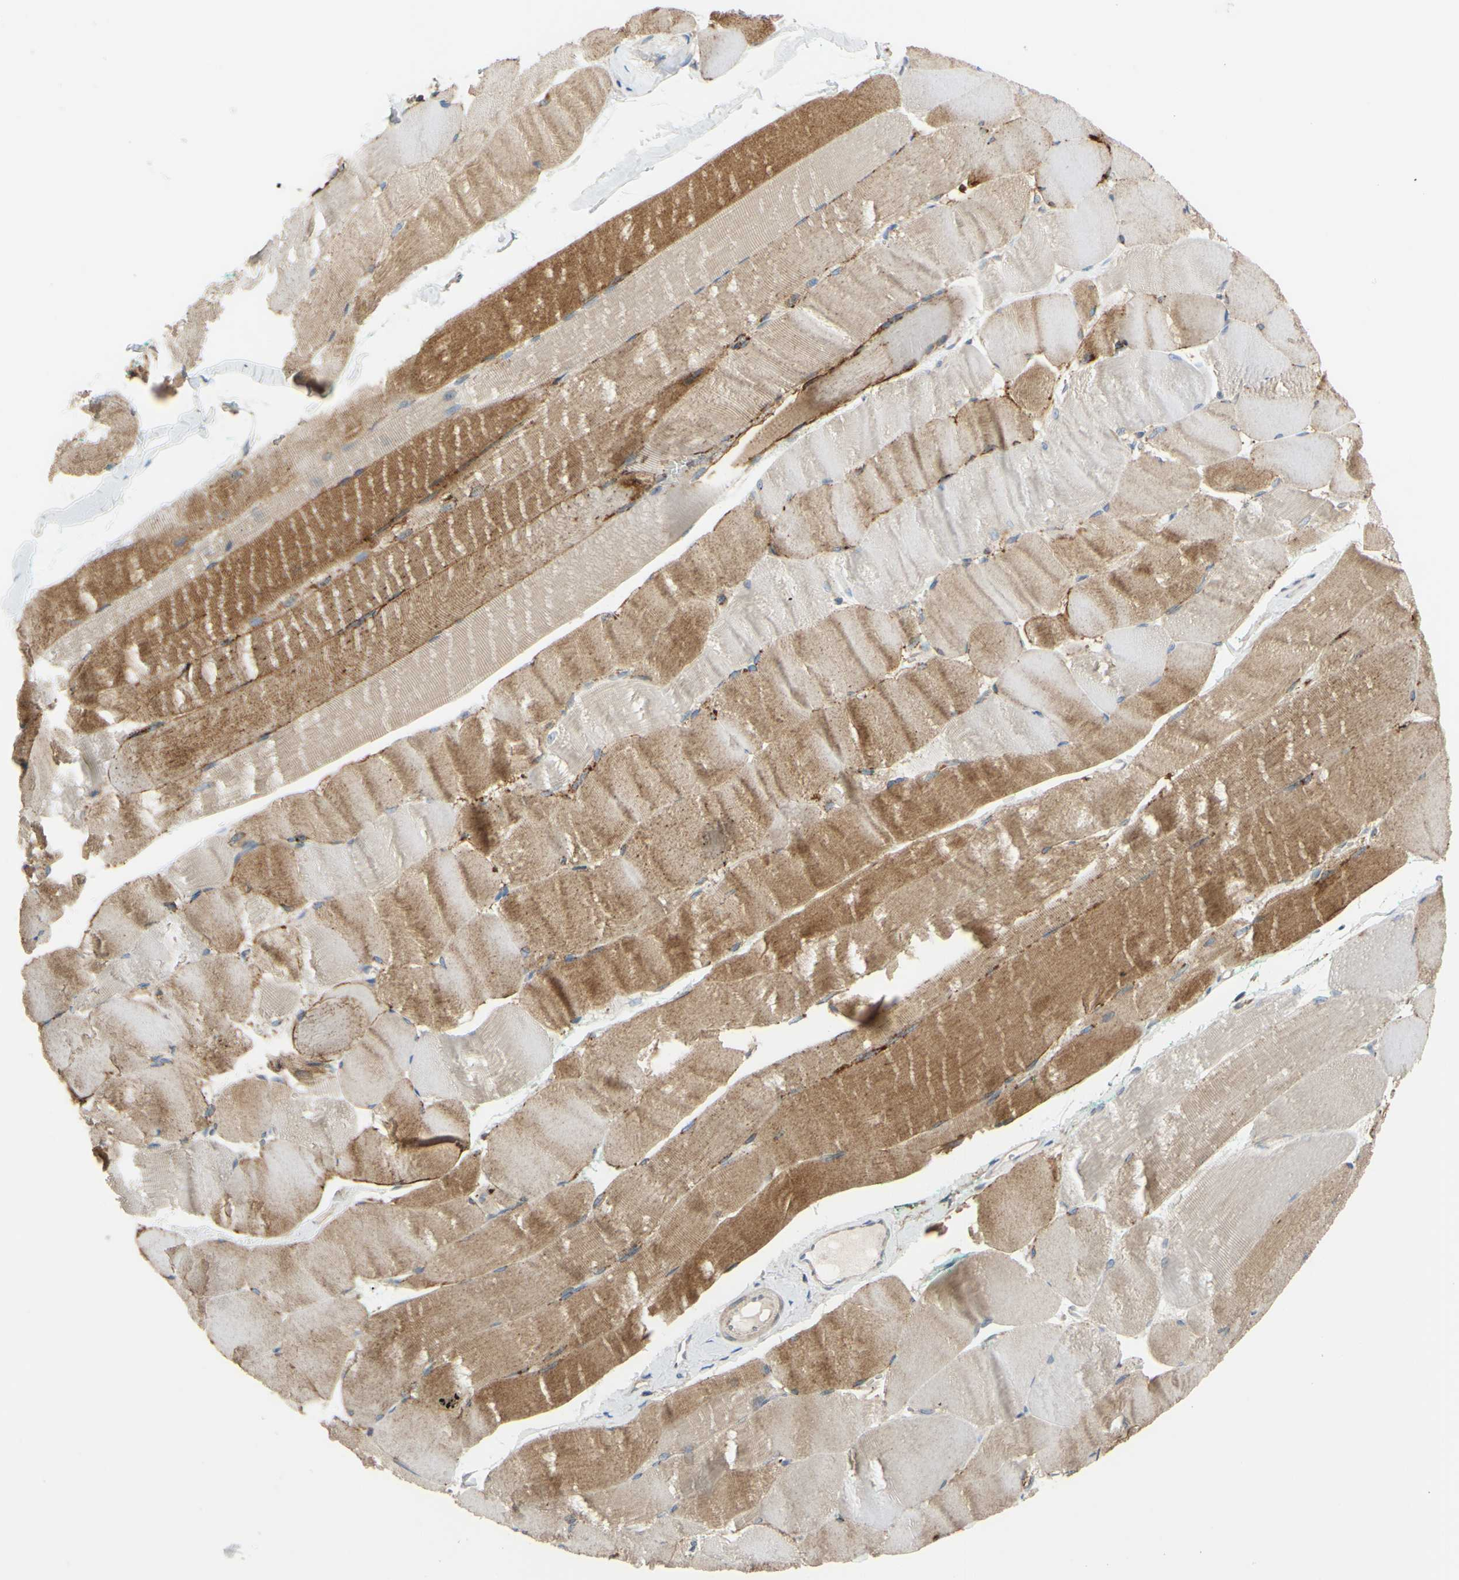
{"staining": {"intensity": "moderate", "quantity": "25%-75%", "location": "cytoplasmic/membranous"}, "tissue": "skeletal muscle", "cell_type": "Myocytes", "image_type": "normal", "snomed": [{"axis": "morphology", "description": "Normal tissue, NOS"}, {"axis": "morphology", "description": "Squamous cell carcinoma, NOS"}, {"axis": "topography", "description": "Skeletal muscle"}], "caption": "Immunohistochemical staining of benign human skeletal muscle demonstrates medium levels of moderate cytoplasmic/membranous expression in about 25%-75% of myocytes. (brown staining indicates protein expression, while blue staining denotes nuclei).", "gene": "POR", "patient": {"sex": "male", "age": 51}}